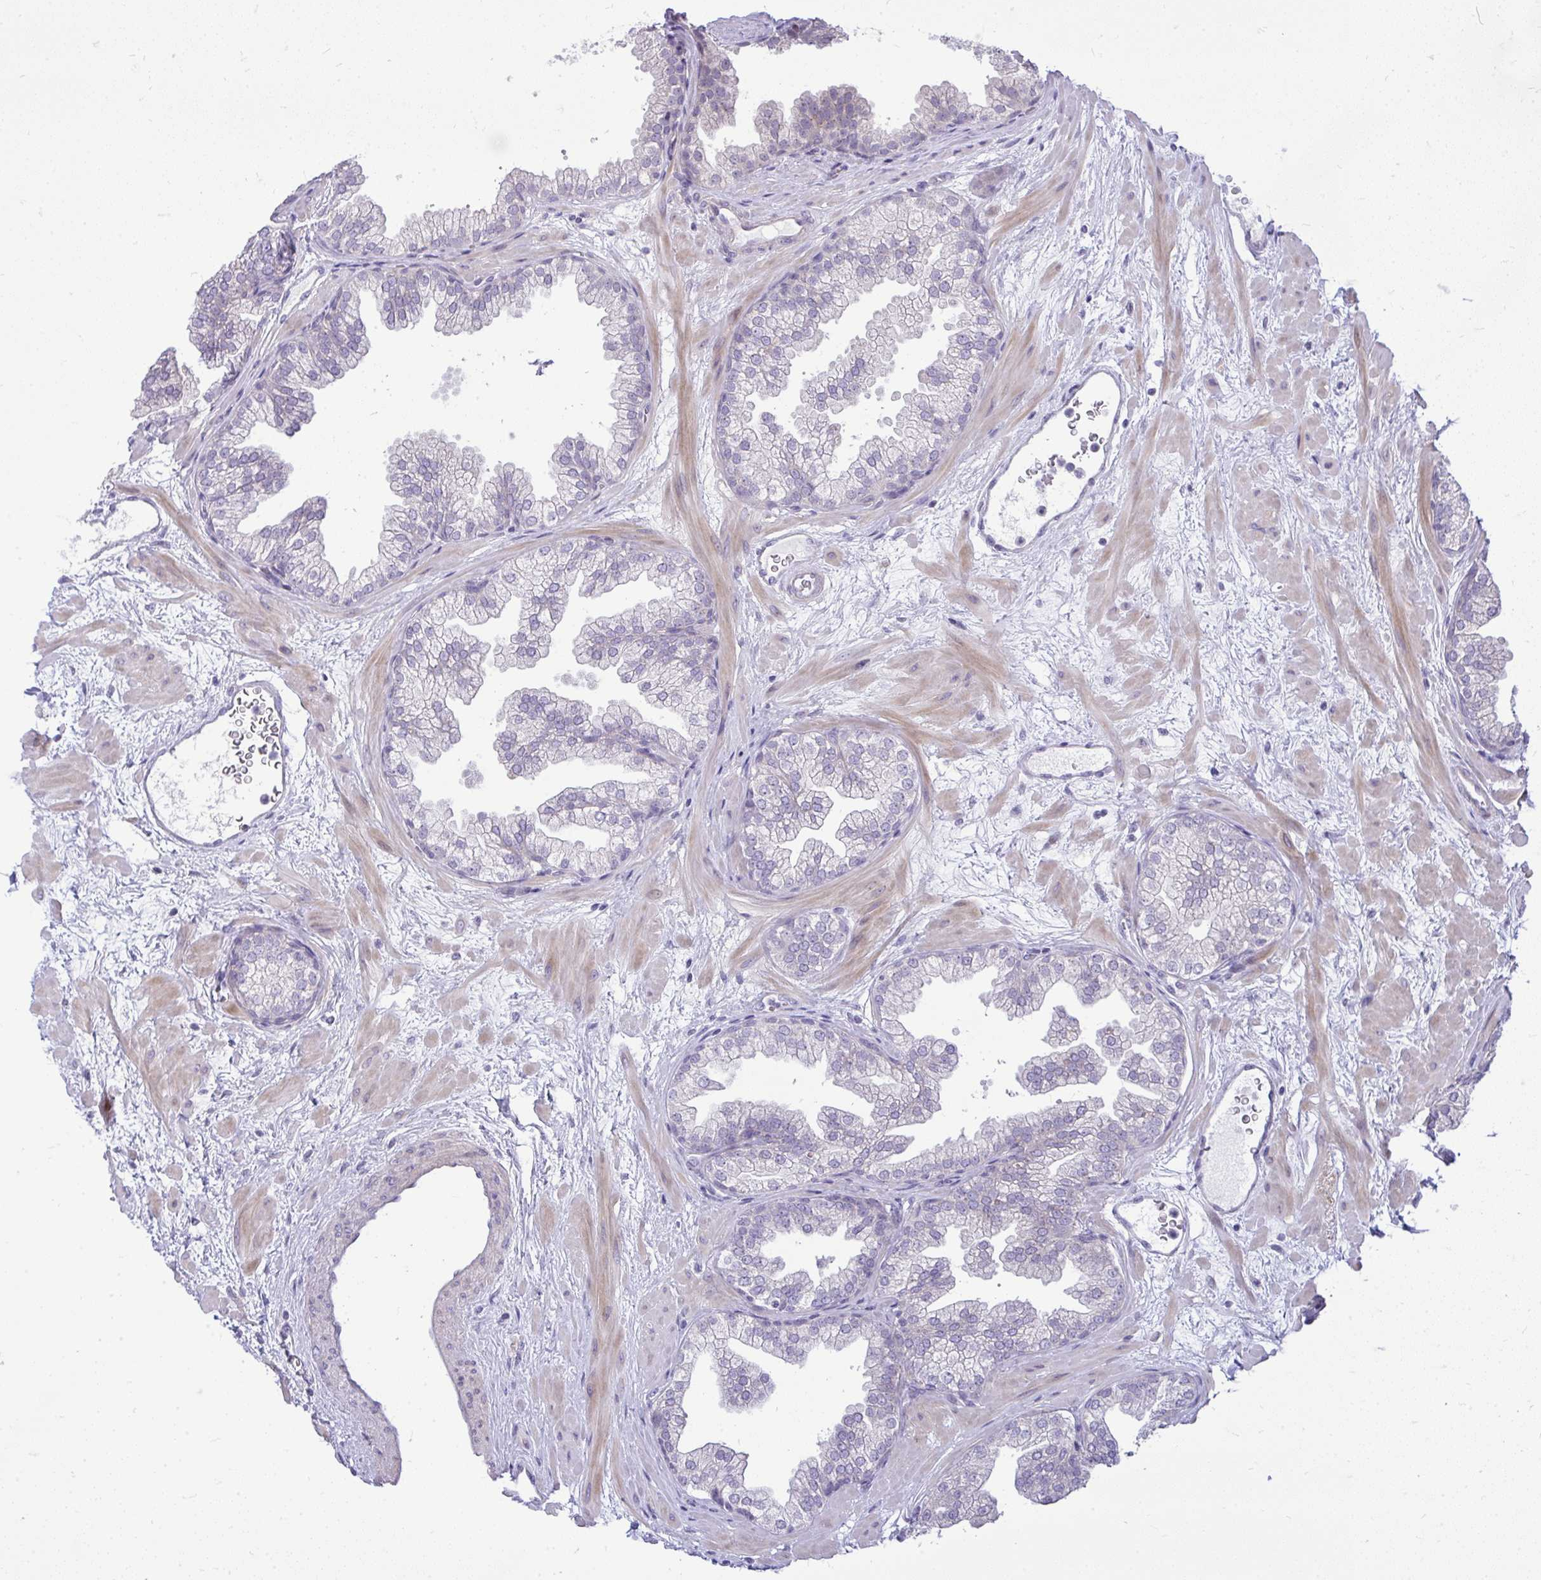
{"staining": {"intensity": "negative", "quantity": "none", "location": "none"}, "tissue": "prostate", "cell_type": "Glandular cells", "image_type": "normal", "snomed": [{"axis": "morphology", "description": "Normal tissue, NOS"}, {"axis": "topography", "description": "Prostate"}], "caption": "The micrograph reveals no significant positivity in glandular cells of prostate.", "gene": "OR8D1", "patient": {"sex": "male", "age": 37}}